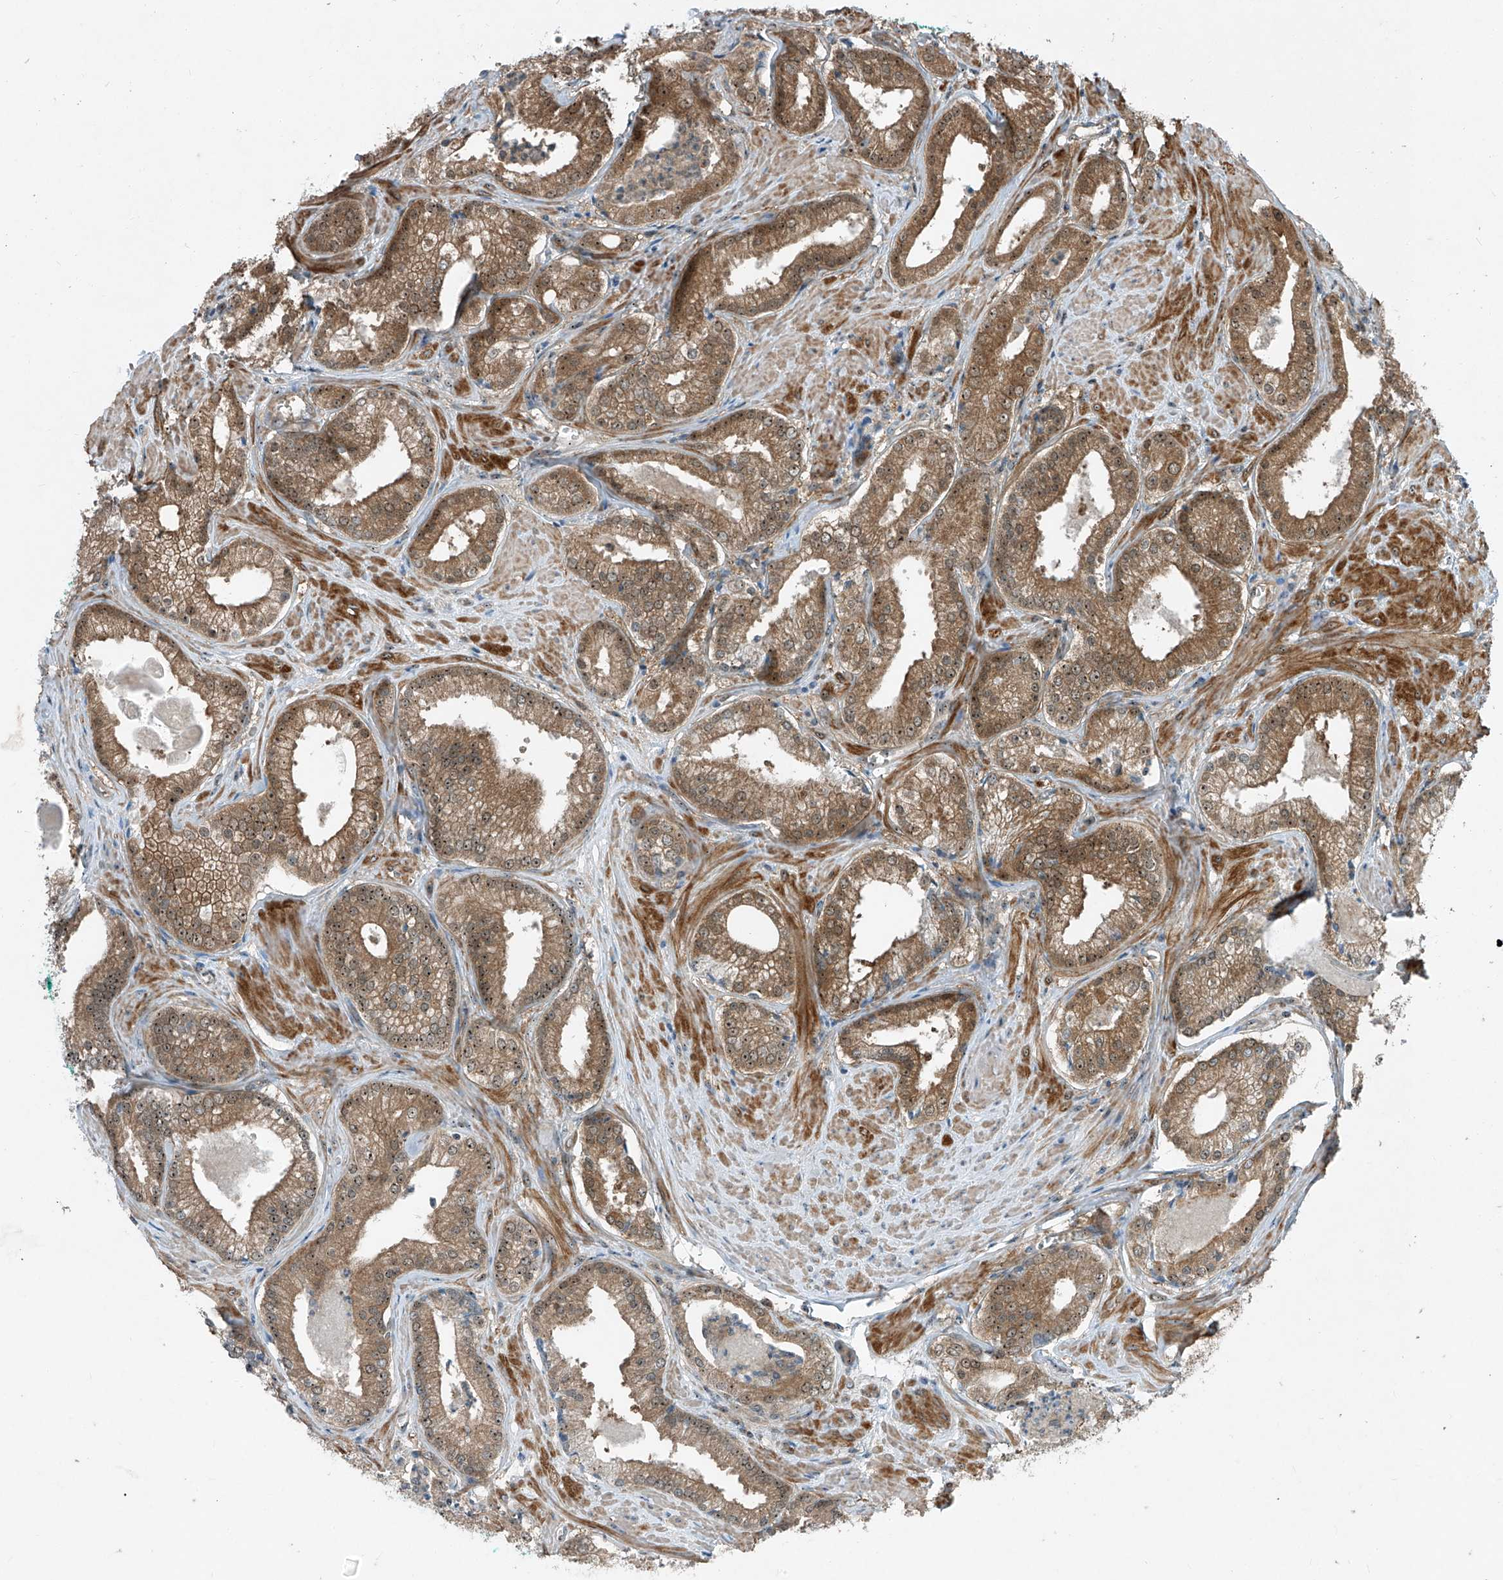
{"staining": {"intensity": "moderate", "quantity": ">75%", "location": "cytoplasmic/membranous,nuclear"}, "tissue": "prostate cancer", "cell_type": "Tumor cells", "image_type": "cancer", "snomed": [{"axis": "morphology", "description": "Adenocarcinoma, Low grade"}, {"axis": "topography", "description": "Prostate"}], "caption": "This histopathology image demonstrates immunohistochemistry (IHC) staining of prostate adenocarcinoma (low-grade), with medium moderate cytoplasmic/membranous and nuclear positivity in about >75% of tumor cells.", "gene": "PPCS", "patient": {"sex": "male", "age": 54}}